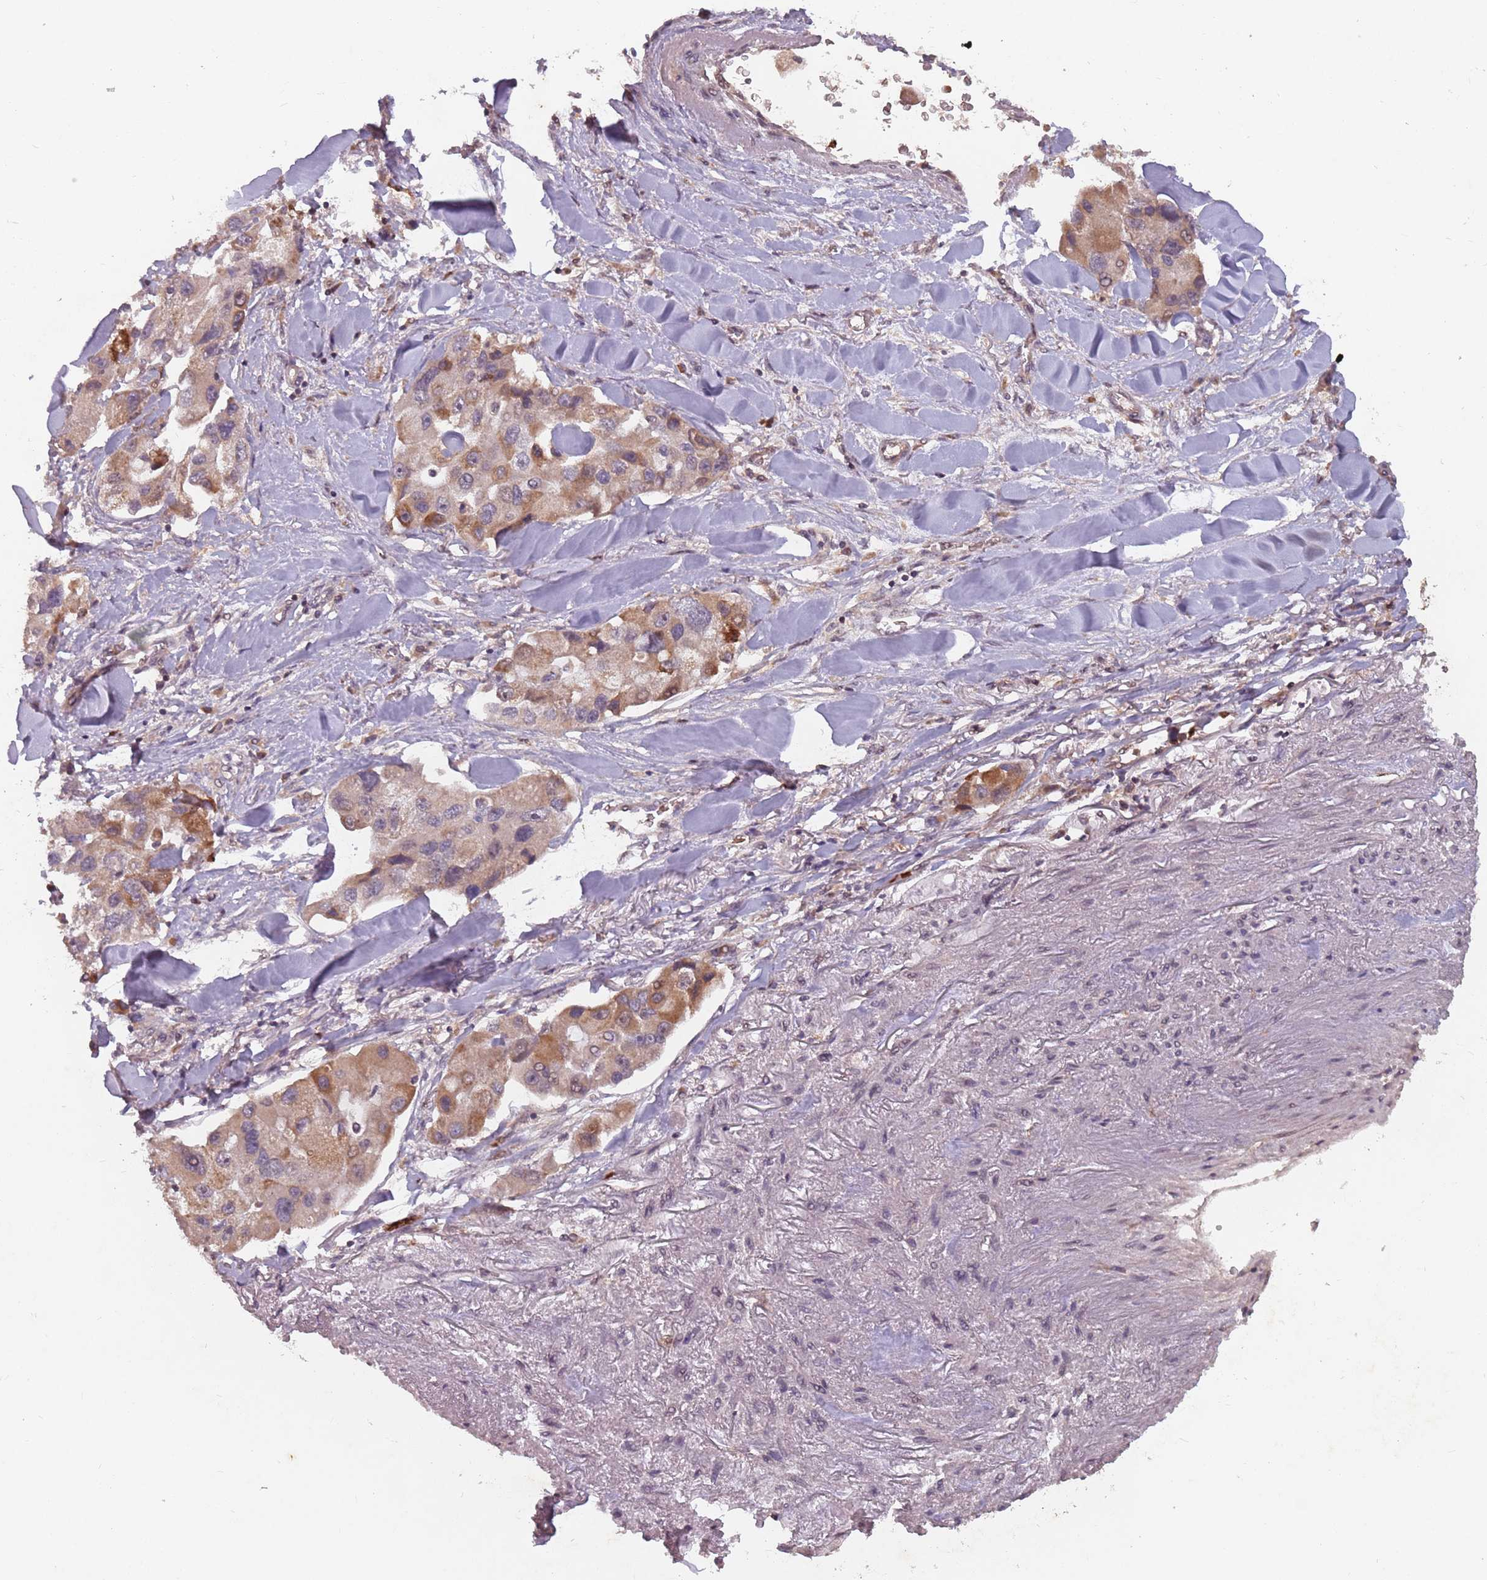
{"staining": {"intensity": "moderate", "quantity": "25%-75%", "location": "cytoplasmic/membranous,nuclear"}, "tissue": "lung cancer", "cell_type": "Tumor cells", "image_type": "cancer", "snomed": [{"axis": "morphology", "description": "Adenocarcinoma, NOS"}, {"axis": "topography", "description": "Lung"}], "caption": "A histopathology image showing moderate cytoplasmic/membranous and nuclear expression in about 25%-75% of tumor cells in adenocarcinoma (lung), as visualized by brown immunohistochemical staining.", "gene": "GPR180", "patient": {"sex": "female", "age": 54}}